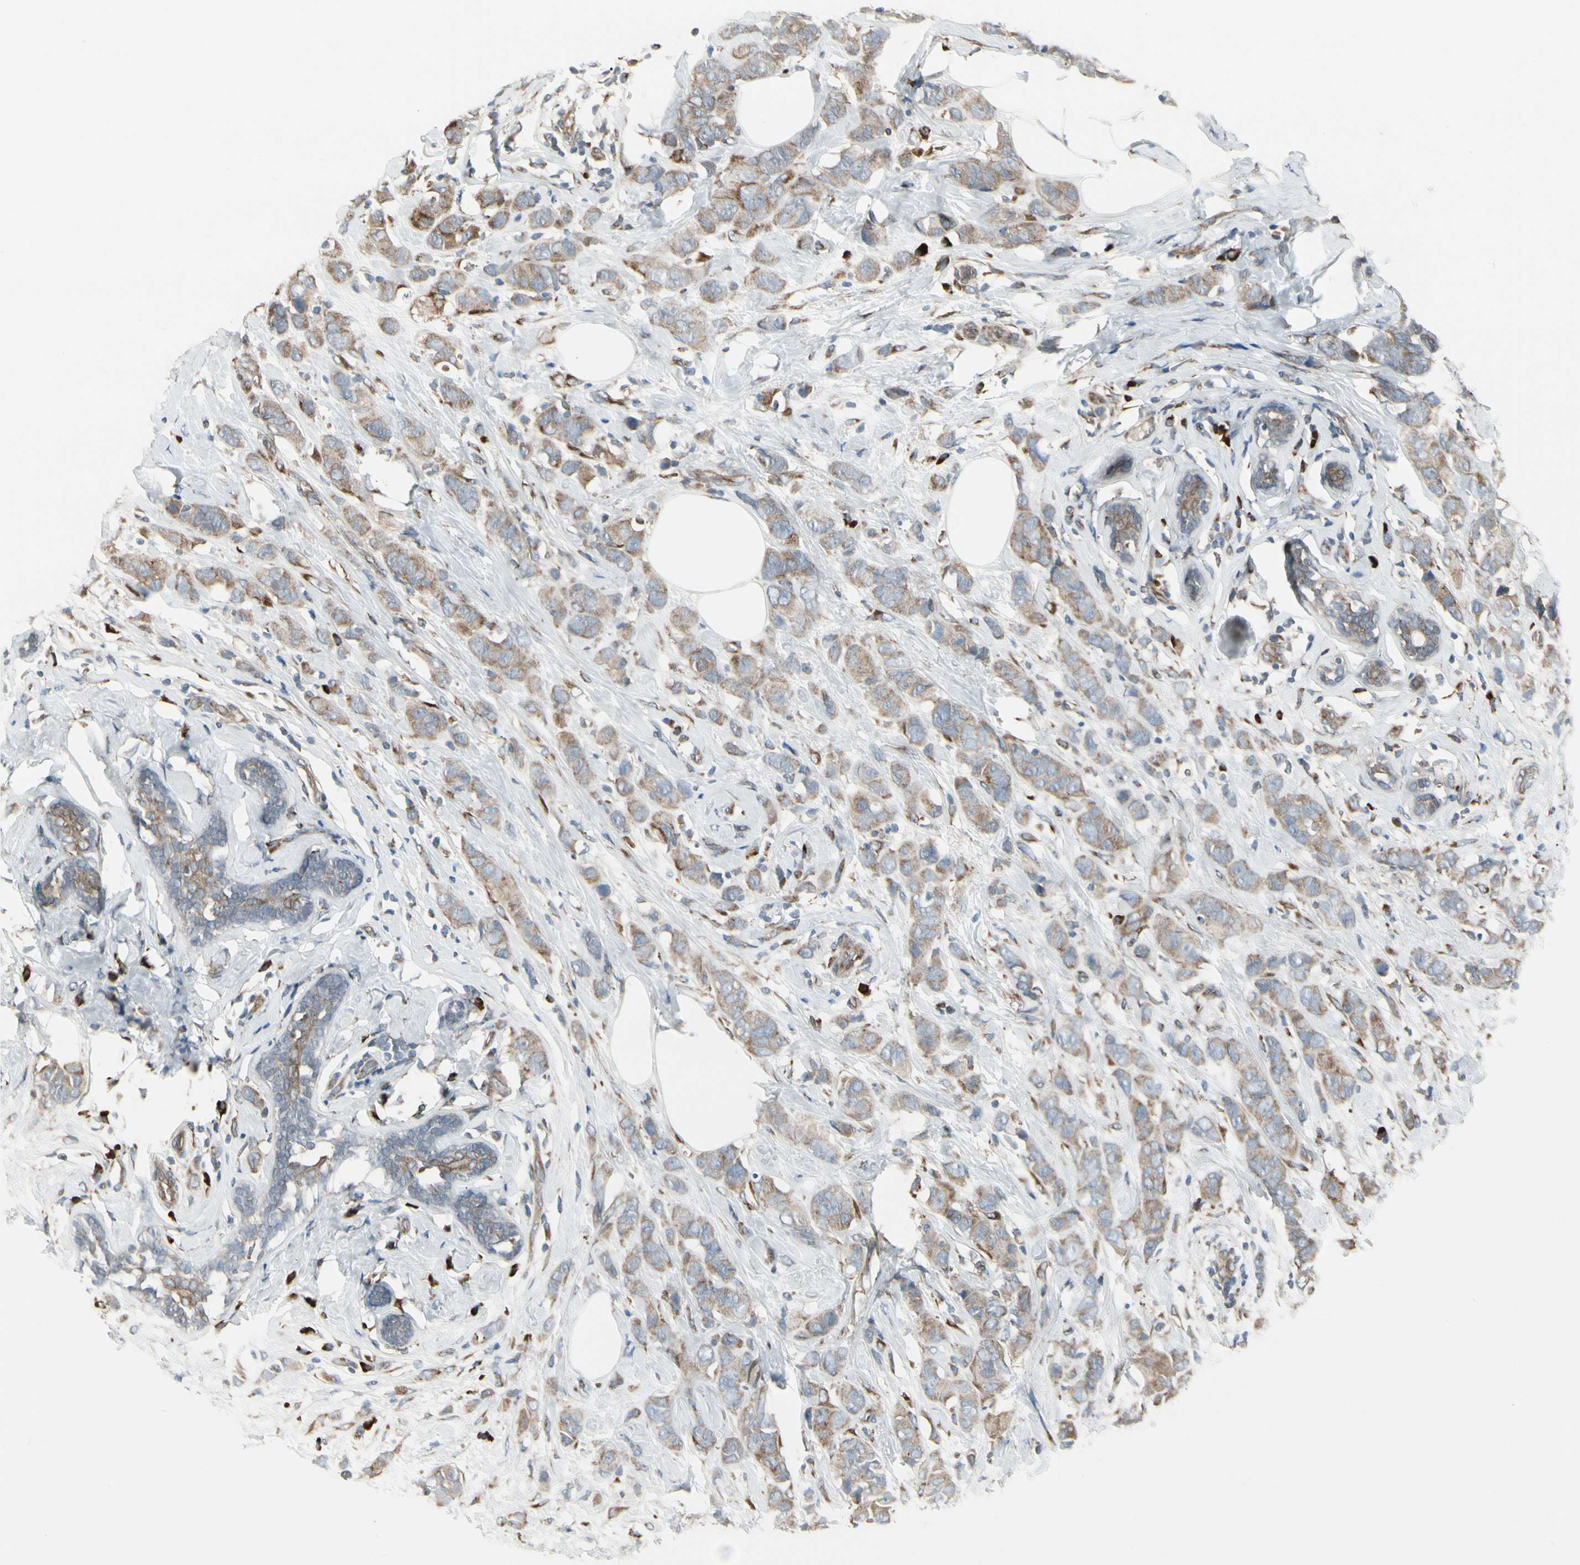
{"staining": {"intensity": "weak", "quantity": ">75%", "location": "cytoplasmic/membranous"}, "tissue": "breast cancer", "cell_type": "Tumor cells", "image_type": "cancer", "snomed": [{"axis": "morphology", "description": "Normal tissue, NOS"}, {"axis": "morphology", "description": "Duct carcinoma"}, {"axis": "topography", "description": "Breast"}], "caption": "An immunohistochemistry image of tumor tissue is shown. Protein staining in brown shows weak cytoplasmic/membranous positivity in breast cancer within tumor cells.", "gene": "FNDC3A", "patient": {"sex": "female", "age": 50}}